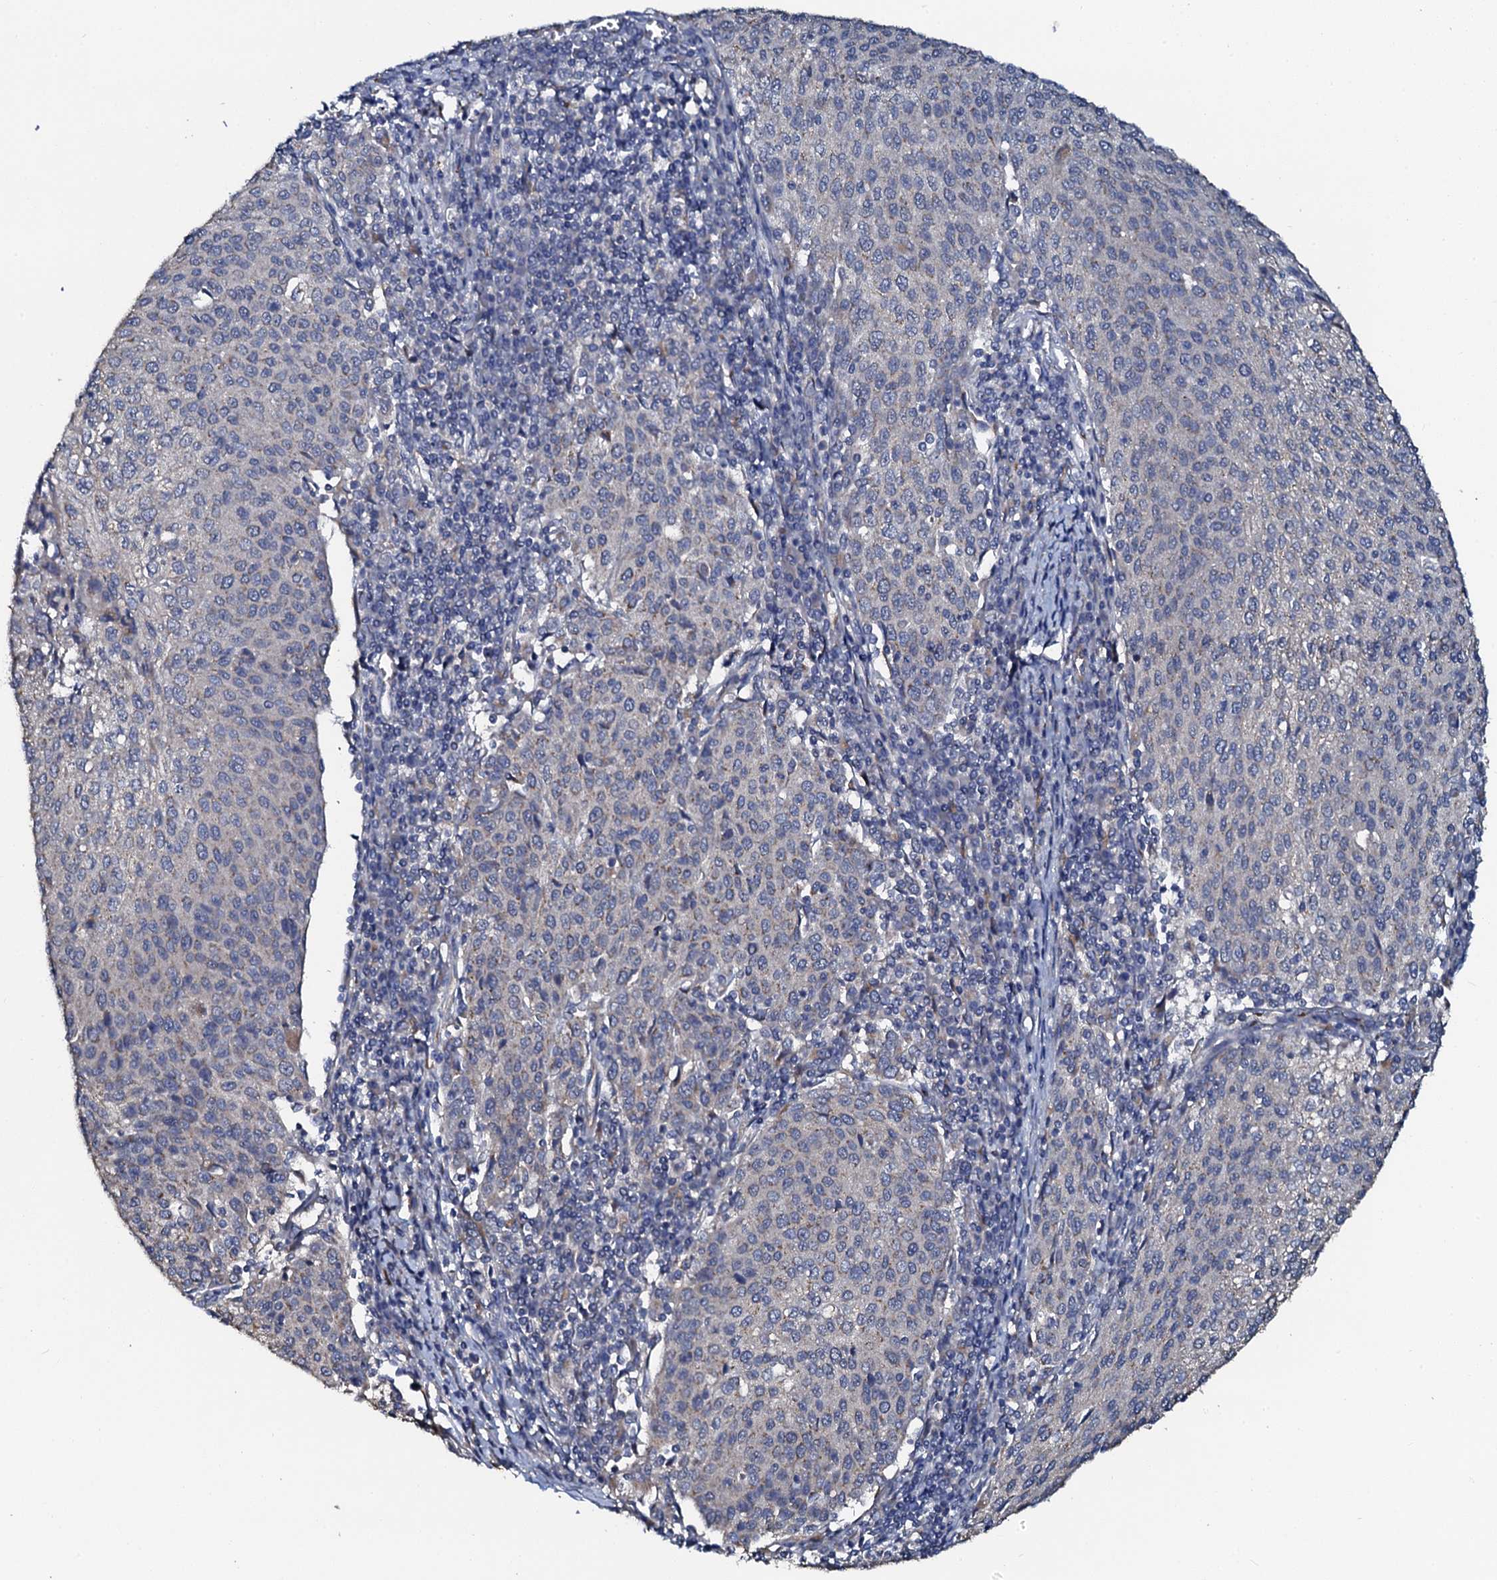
{"staining": {"intensity": "negative", "quantity": "none", "location": "none"}, "tissue": "cervical cancer", "cell_type": "Tumor cells", "image_type": "cancer", "snomed": [{"axis": "morphology", "description": "Squamous cell carcinoma, NOS"}, {"axis": "topography", "description": "Cervix"}], "caption": "Immunohistochemistry histopathology image of neoplastic tissue: cervical cancer stained with DAB (3,3'-diaminobenzidine) demonstrates no significant protein expression in tumor cells.", "gene": "GLCE", "patient": {"sex": "female", "age": 46}}